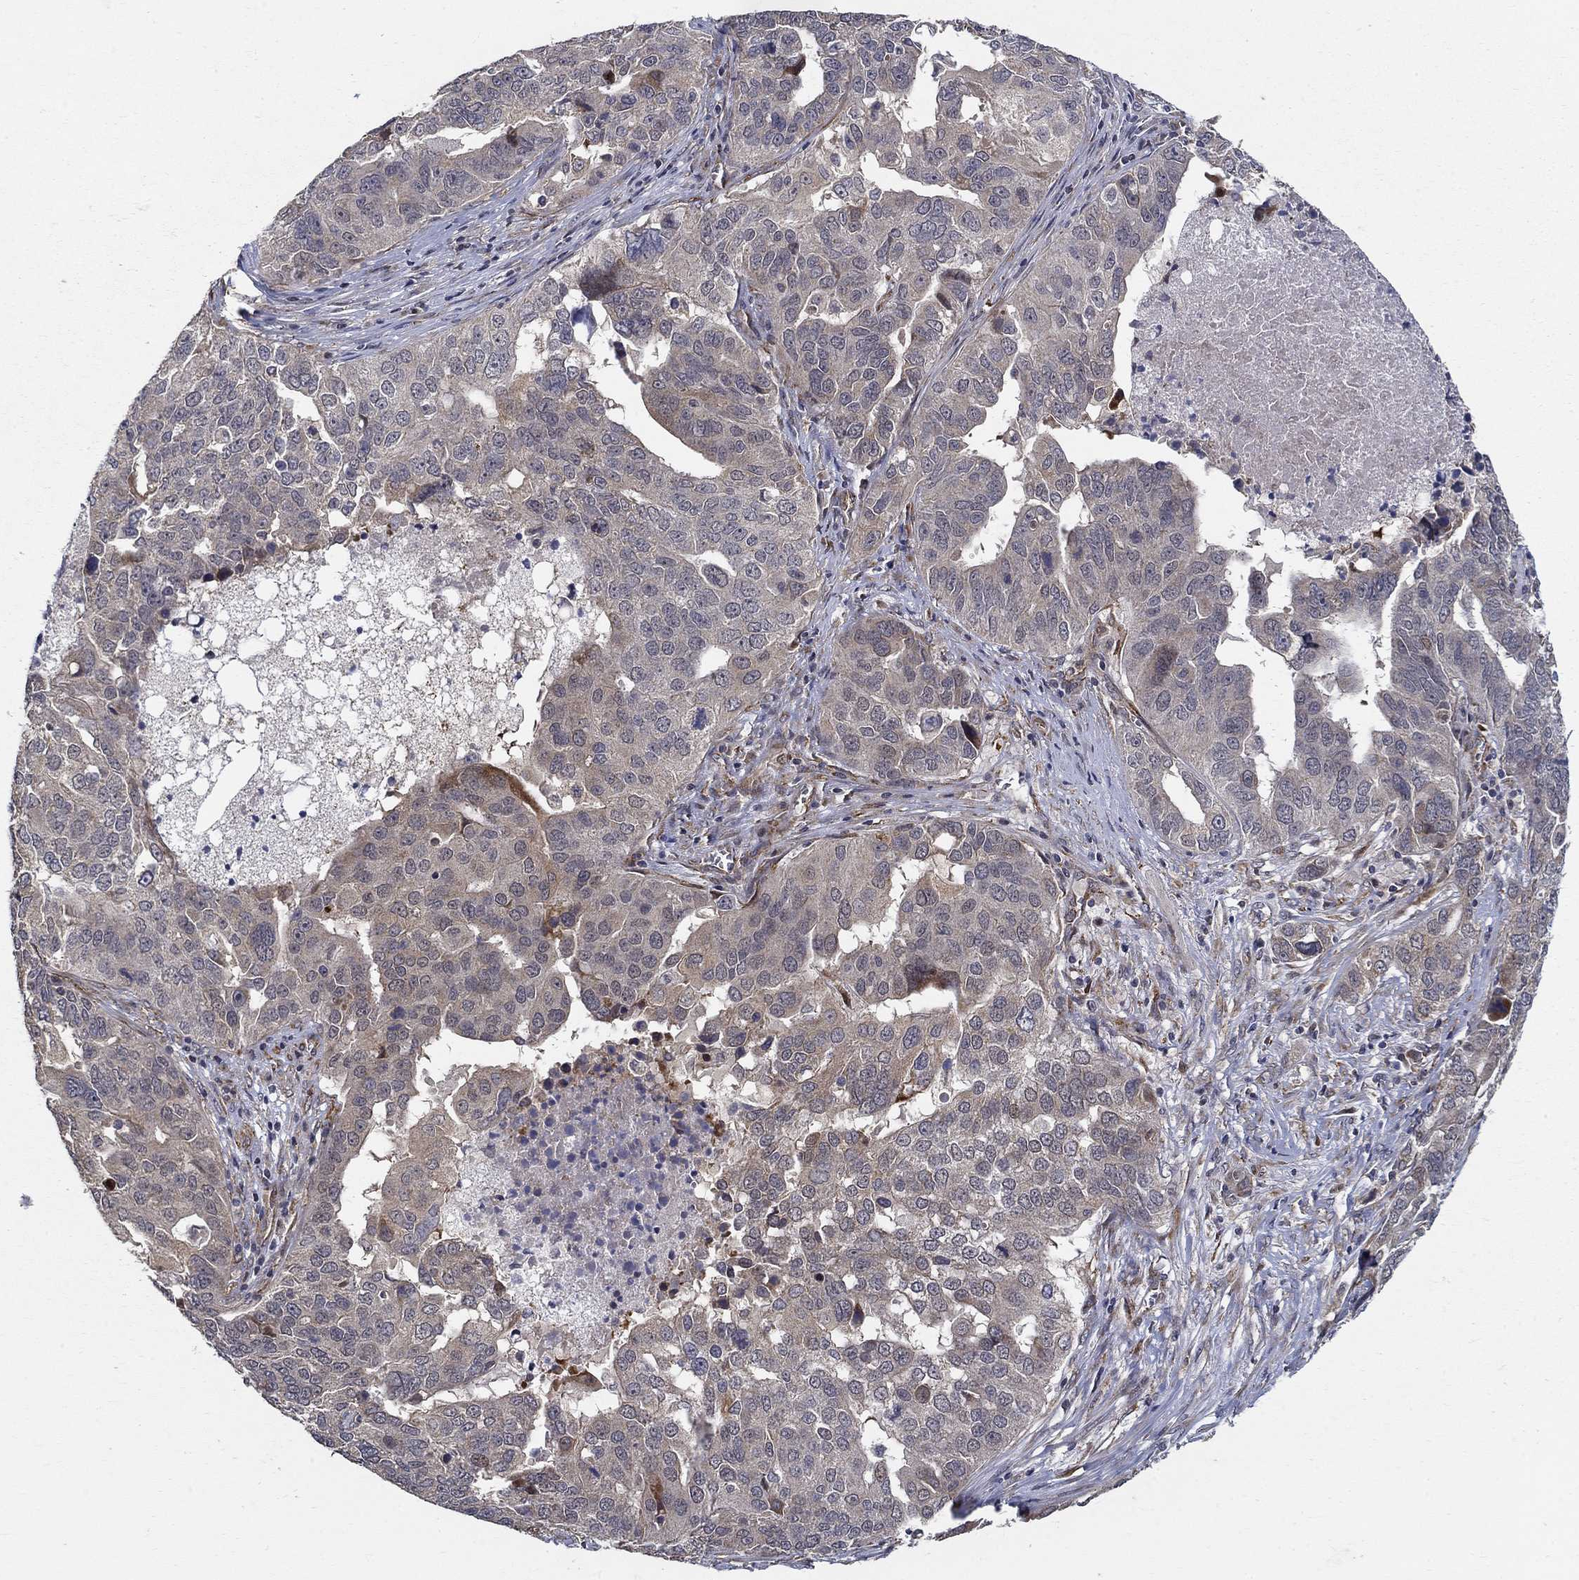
{"staining": {"intensity": "weak", "quantity": "<25%", "location": "cytoplasmic/membranous"}, "tissue": "ovarian cancer", "cell_type": "Tumor cells", "image_type": "cancer", "snomed": [{"axis": "morphology", "description": "Carcinoma, endometroid"}, {"axis": "topography", "description": "Soft tissue"}, {"axis": "topography", "description": "Ovary"}], "caption": "Immunohistochemistry of human endometroid carcinoma (ovarian) reveals no positivity in tumor cells. (DAB (3,3'-diaminobenzidine) immunohistochemistry (IHC) visualized using brightfield microscopy, high magnification).", "gene": "ZNF594", "patient": {"sex": "female", "age": 52}}